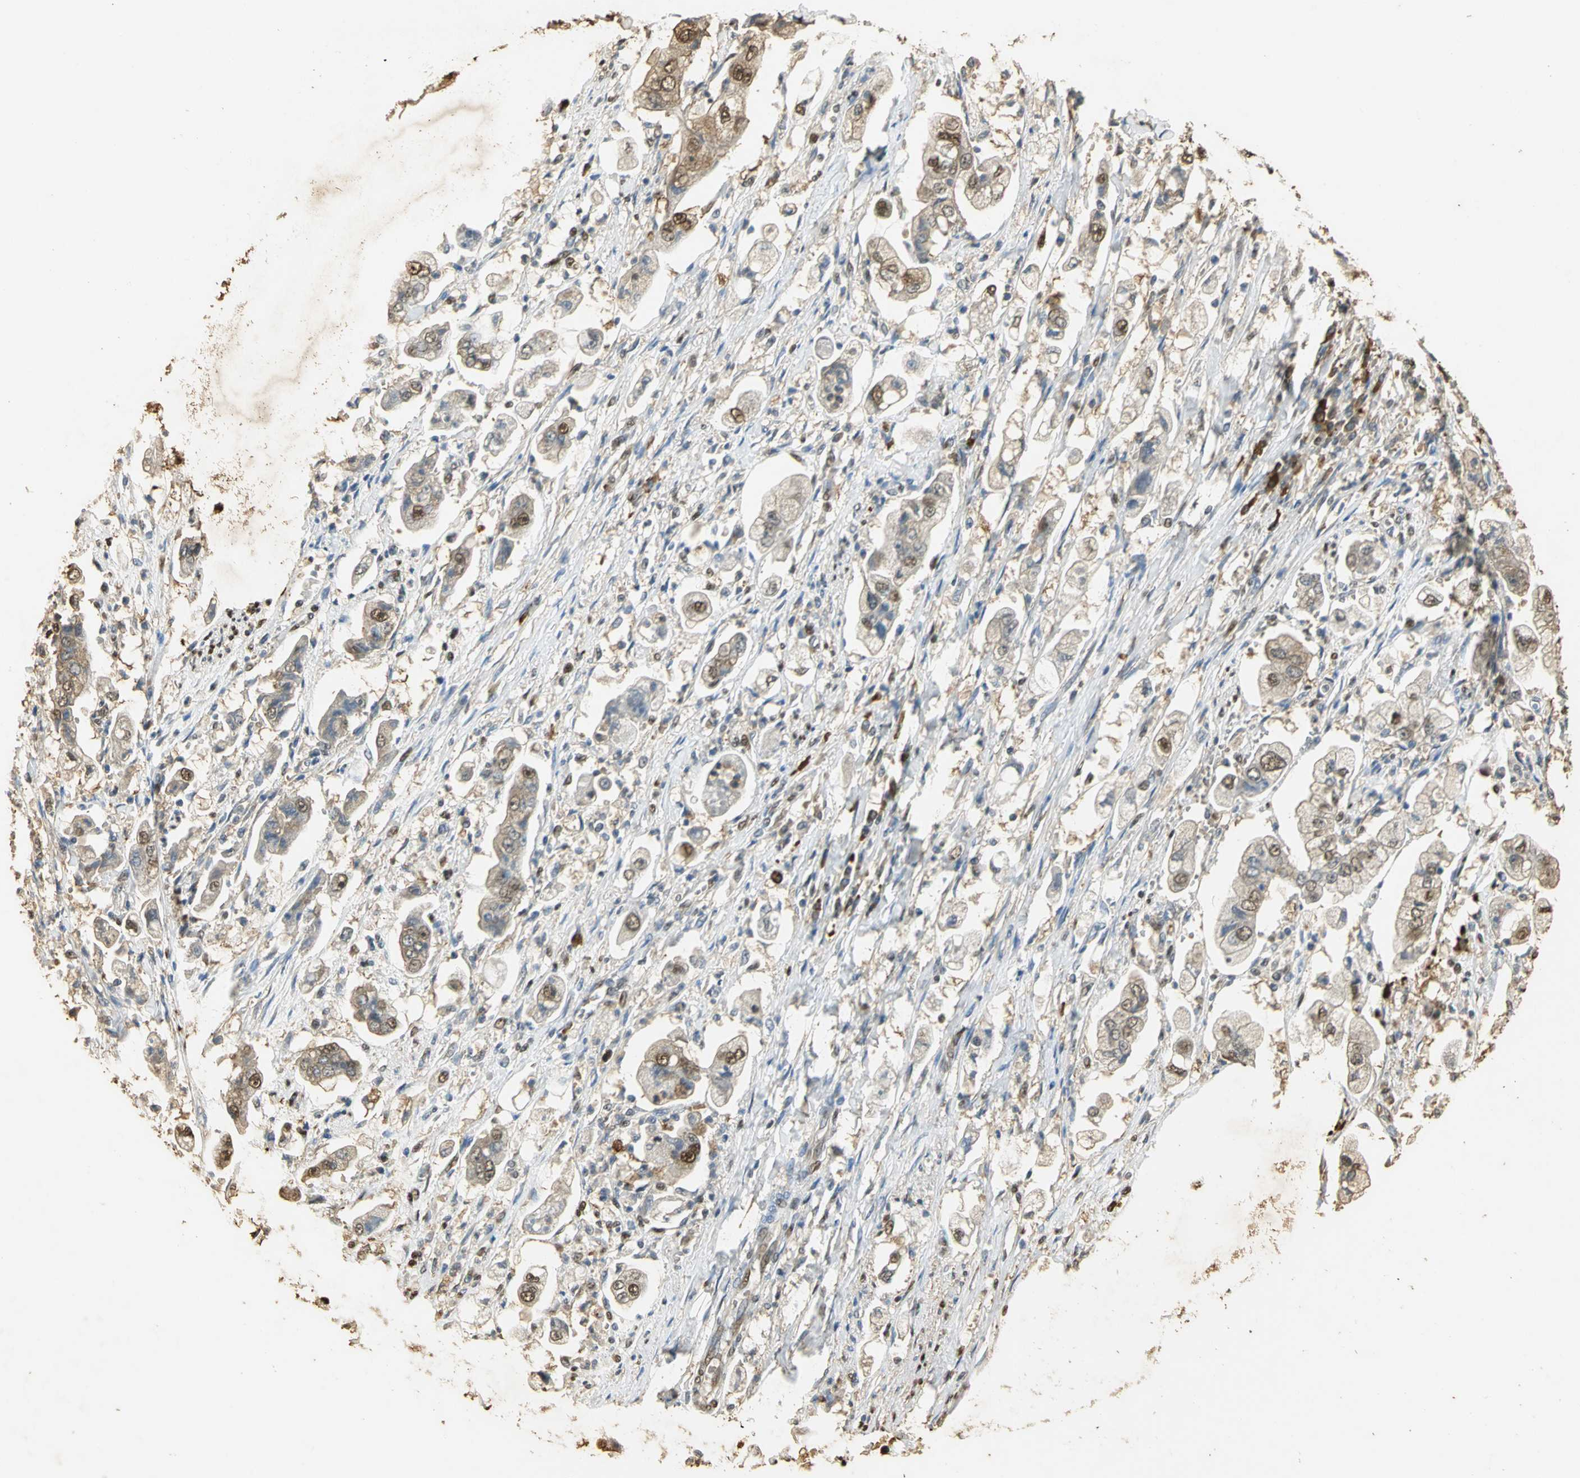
{"staining": {"intensity": "weak", "quantity": ">75%", "location": "cytoplasmic/membranous"}, "tissue": "stomach cancer", "cell_type": "Tumor cells", "image_type": "cancer", "snomed": [{"axis": "morphology", "description": "Adenocarcinoma, NOS"}, {"axis": "topography", "description": "Stomach"}], "caption": "Protein staining displays weak cytoplasmic/membranous expression in about >75% of tumor cells in adenocarcinoma (stomach).", "gene": "GAPDH", "patient": {"sex": "male", "age": 62}}